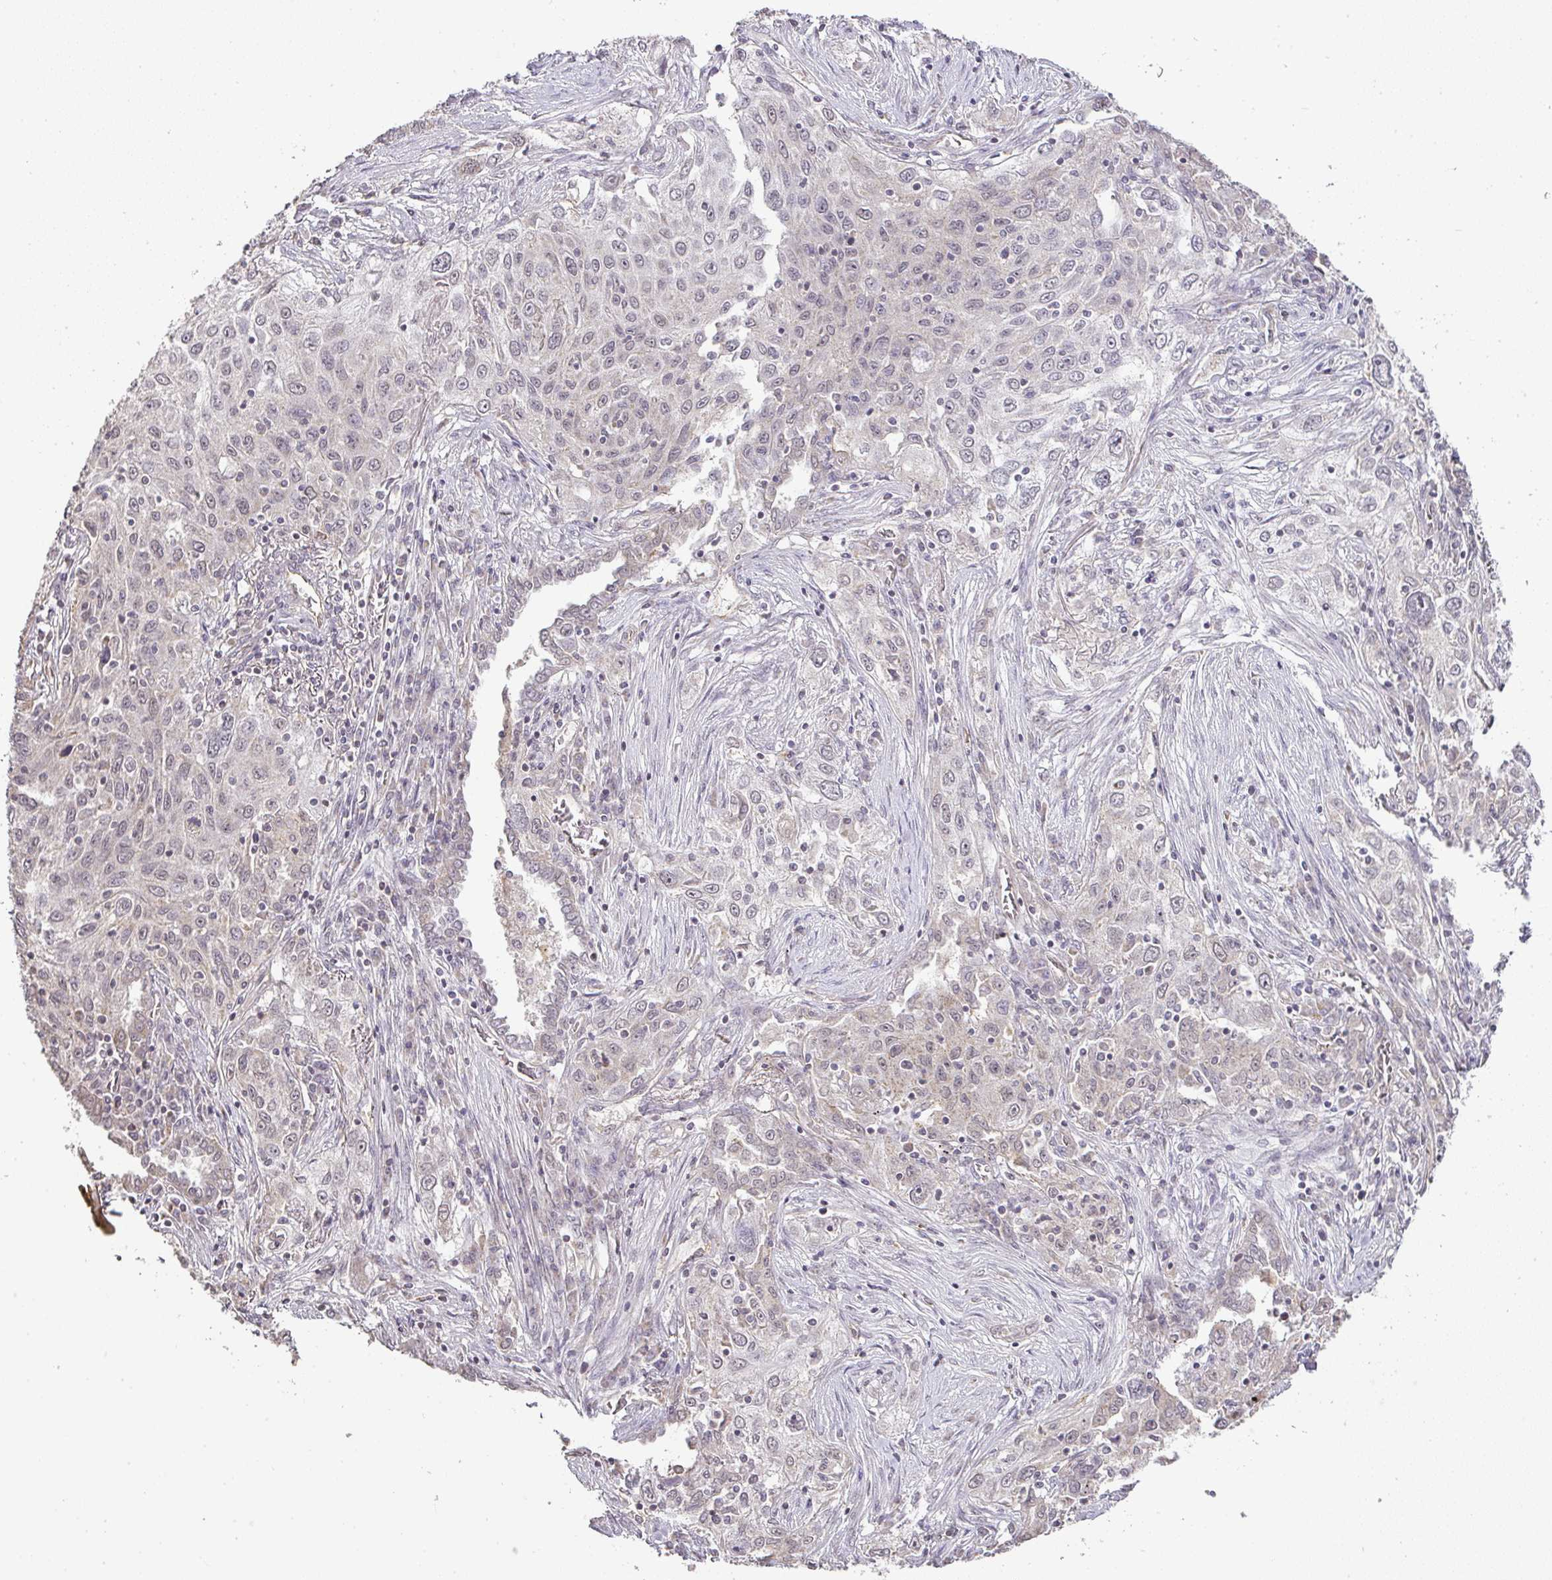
{"staining": {"intensity": "moderate", "quantity": "<25%", "location": "cytoplasmic/membranous"}, "tissue": "lung cancer", "cell_type": "Tumor cells", "image_type": "cancer", "snomed": [{"axis": "morphology", "description": "Squamous cell carcinoma, NOS"}, {"axis": "topography", "description": "Lung"}], "caption": "Immunohistochemical staining of lung squamous cell carcinoma exhibits low levels of moderate cytoplasmic/membranous protein positivity in approximately <25% of tumor cells.", "gene": "MYOM2", "patient": {"sex": "female", "age": 69}}